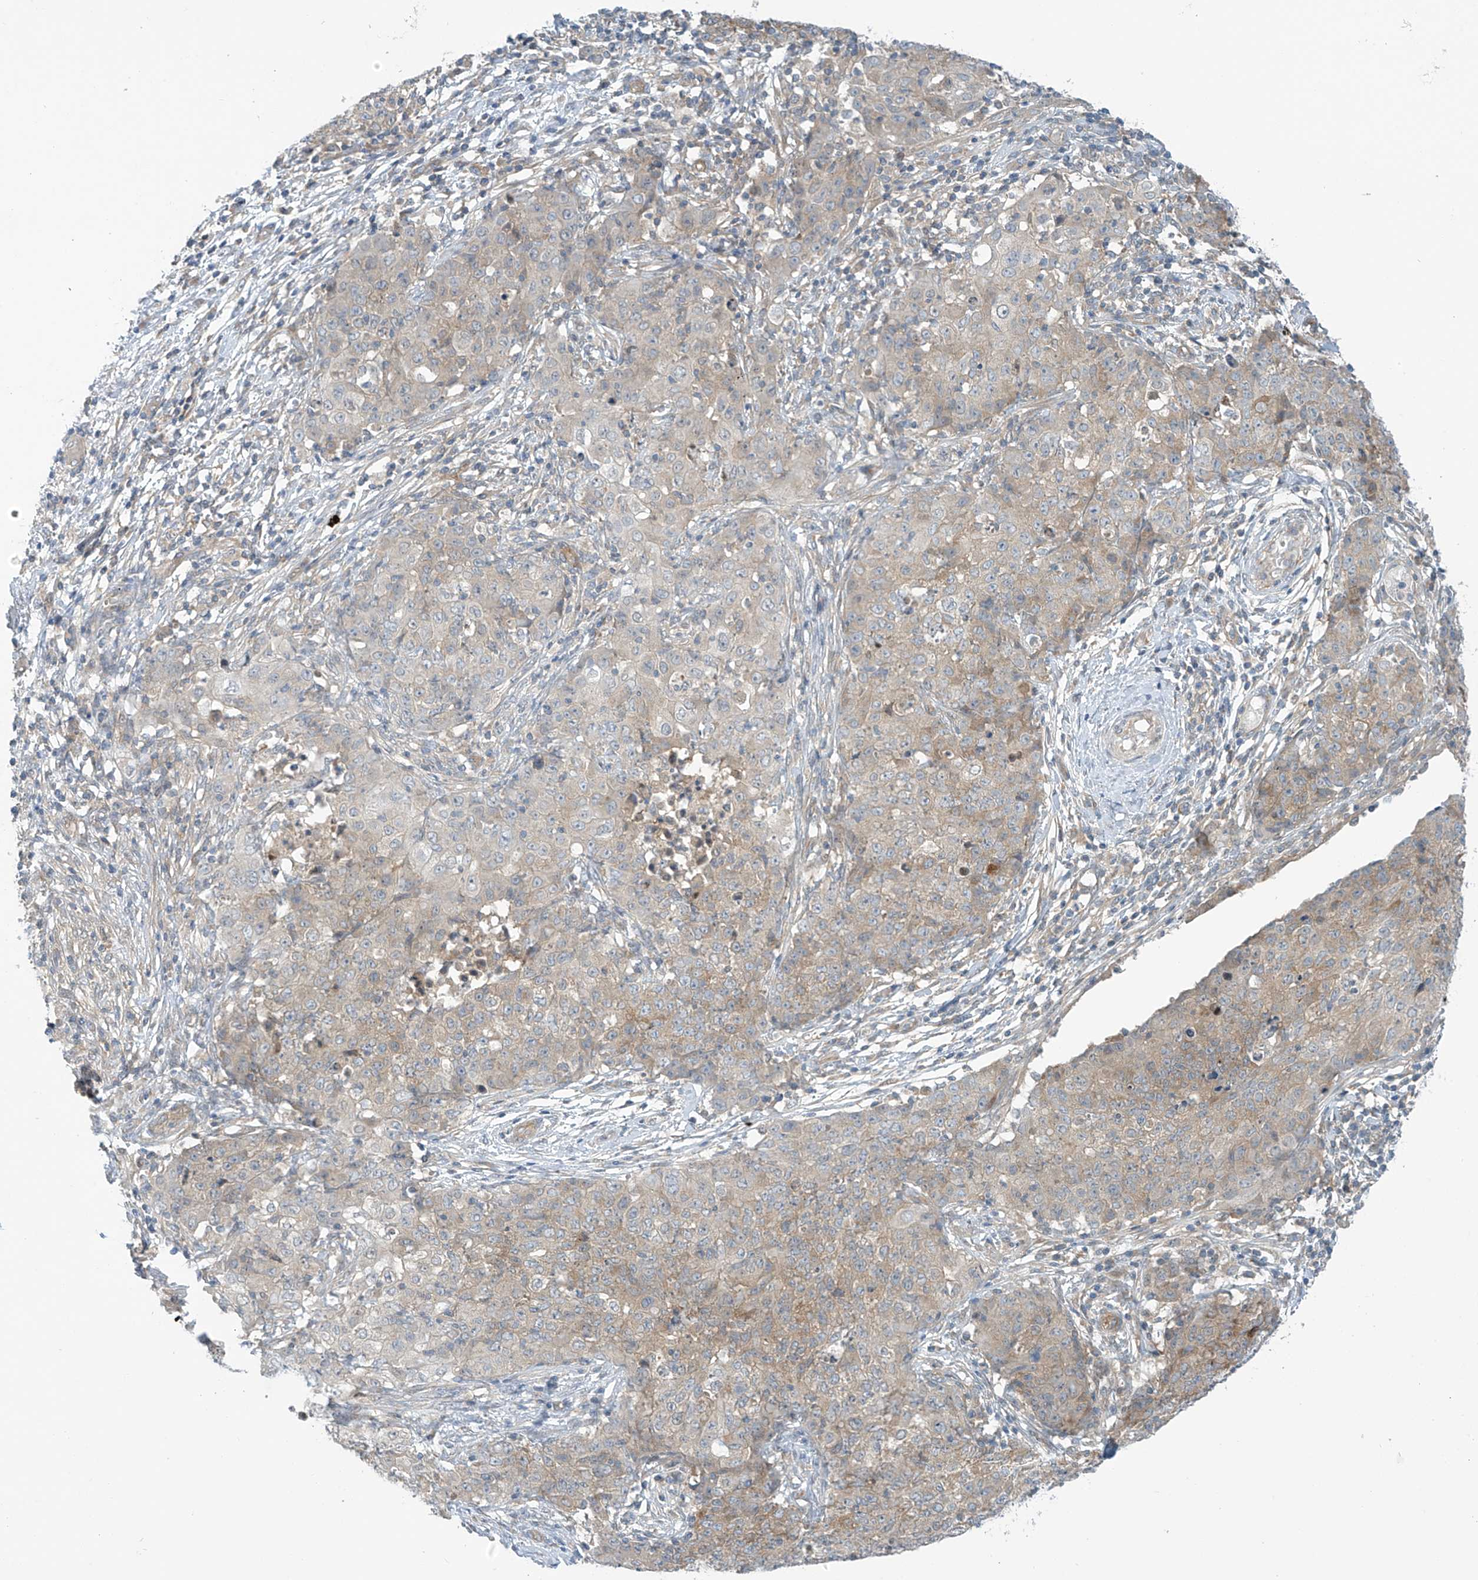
{"staining": {"intensity": "negative", "quantity": "none", "location": "none"}, "tissue": "ovarian cancer", "cell_type": "Tumor cells", "image_type": "cancer", "snomed": [{"axis": "morphology", "description": "Carcinoma, endometroid"}, {"axis": "topography", "description": "Ovary"}], "caption": "This is an IHC image of ovarian cancer. There is no expression in tumor cells.", "gene": "FSD1L", "patient": {"sex": "female", "age": 42}}